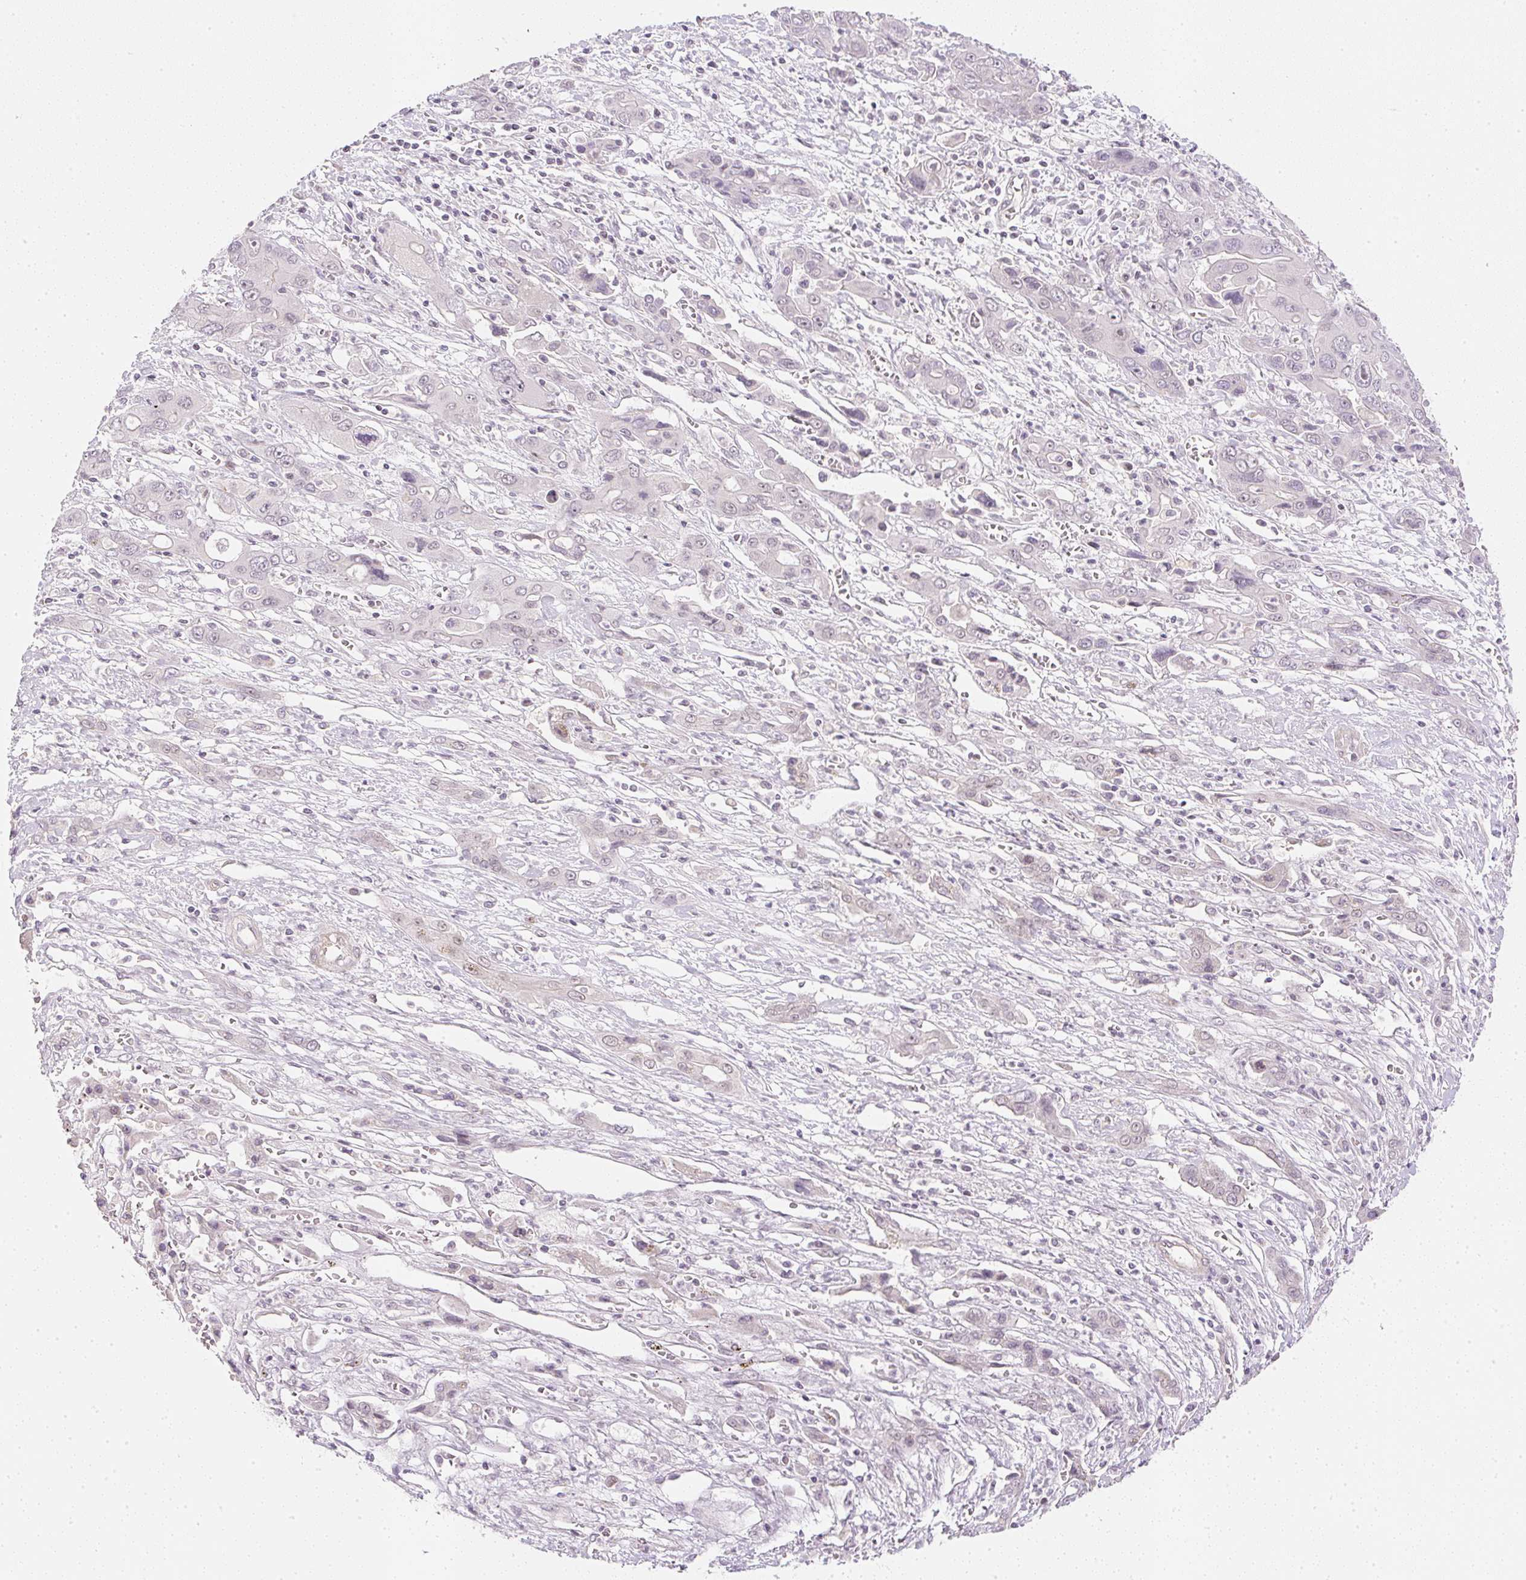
{"staining": {"intensity": "weak", "quantity": "<25%", "location": "nuclear"}, "tissue": "liver cancer", "cell_type": "Tumor cells", "image_type": "cancer", "snomed": [{"axis": "morphology", "description": "Cholangiocarcinoma"}, {"axis": "topography", "description": "Liver"}], "caption": "Immunohistochemistry (IHC) image of neoplastic tissue: human liver cancer (cholangiocarcinoma) stained with DAB displays no significant protein expression in tumor cells.", "gene": "DPPA4", "patient": {"sex": "male", "age": 67}}